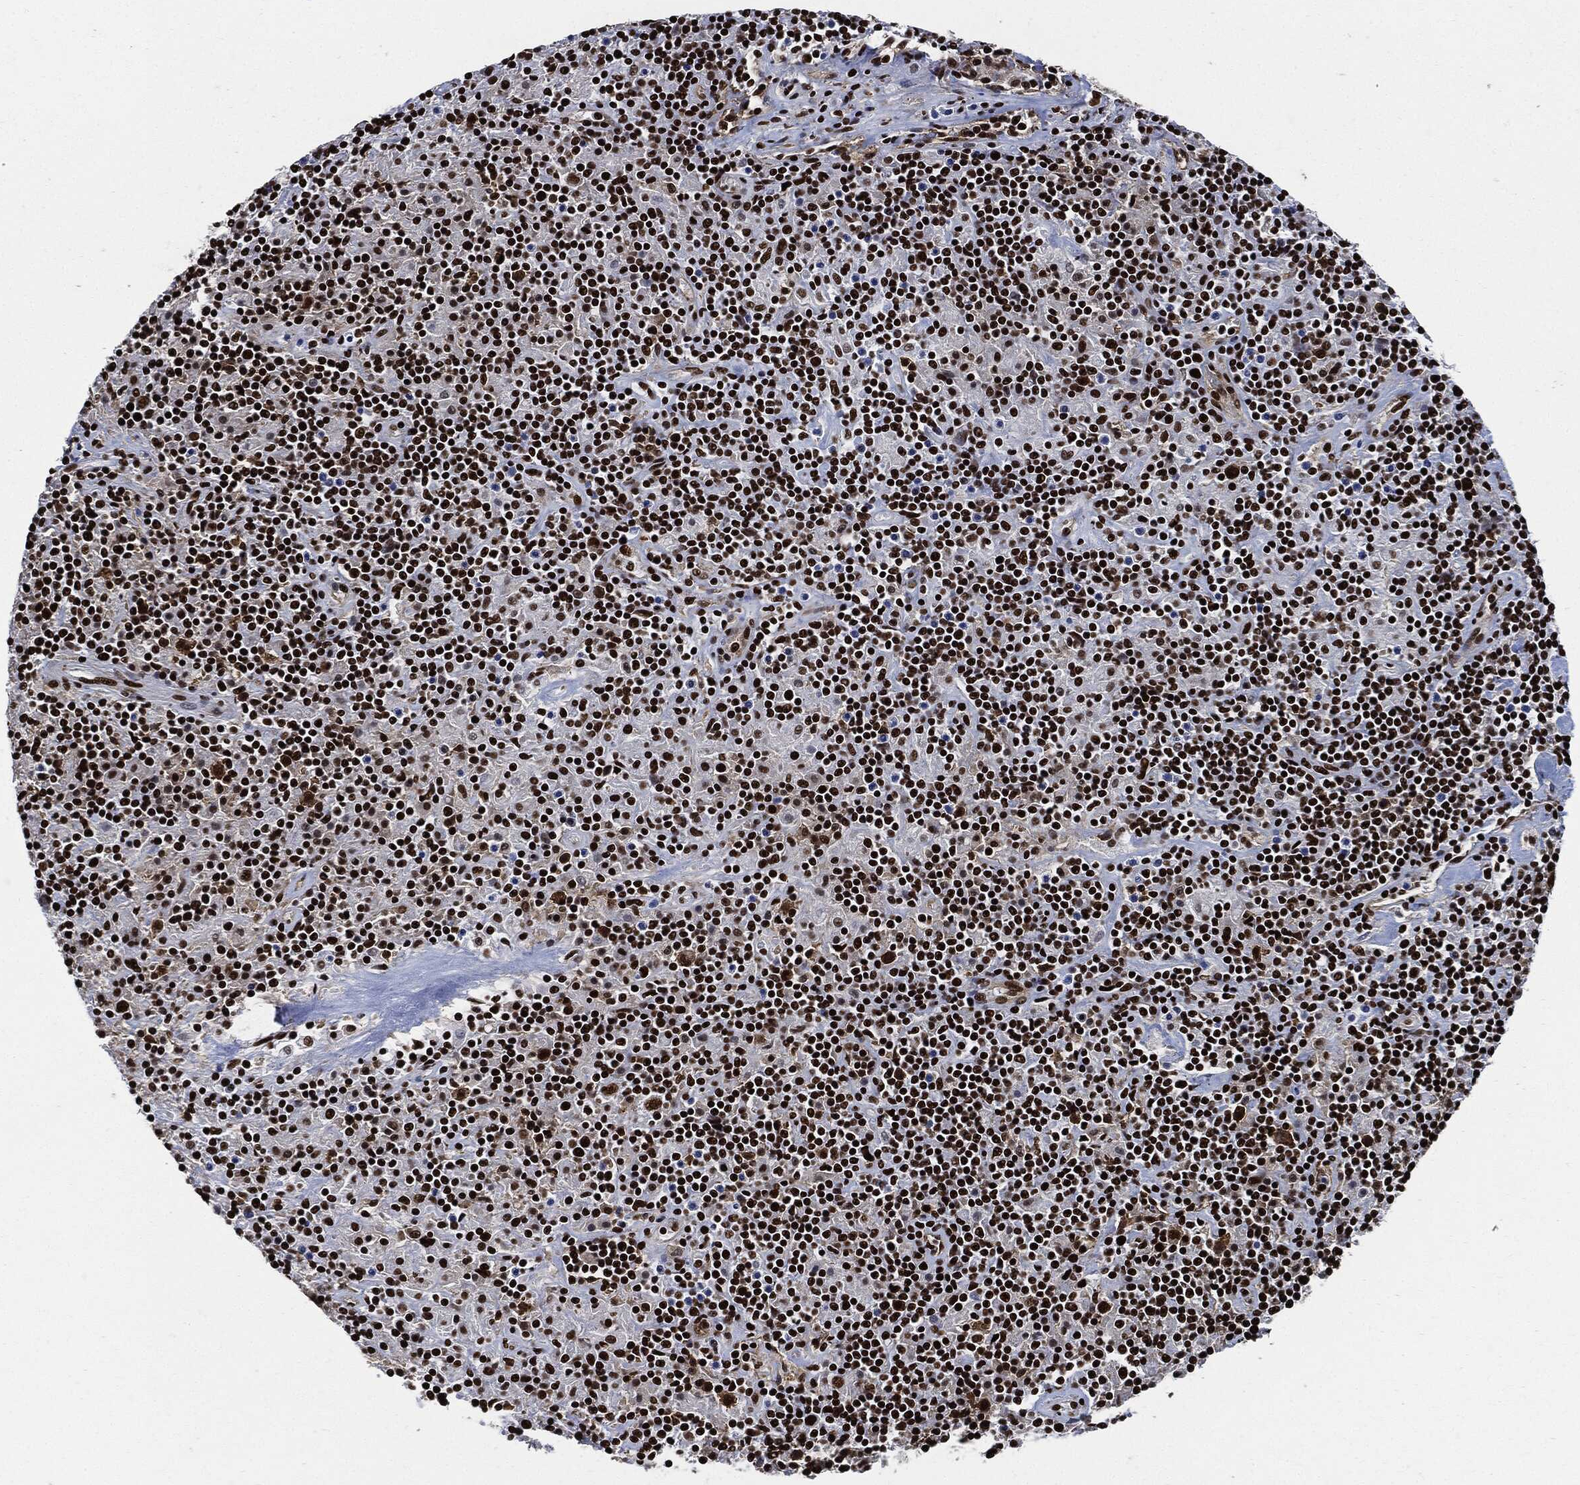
{"staining": {"intensity": "strong", "quantity": ">75%", "location": "nuclear"}, "tissue": "lymphoma", "cell_type": "Tumor cells", "image_type": "cancer", "snomed": [{"axis": "morphology", "description": "Hodgkin's disease, NOS"}, {"axis": "topography", "description": "Lymph node"}], "caption": "Tumor cells reveal strong nuclear expression in about >75% of cells in Hodgkin's disease. (Stains: DAB in brown, nuclei in blue, Microscopy: brightfield microscopy at high magnification).", "gene": "RECQL", "patient": {"sex": "male", "age": 70}}